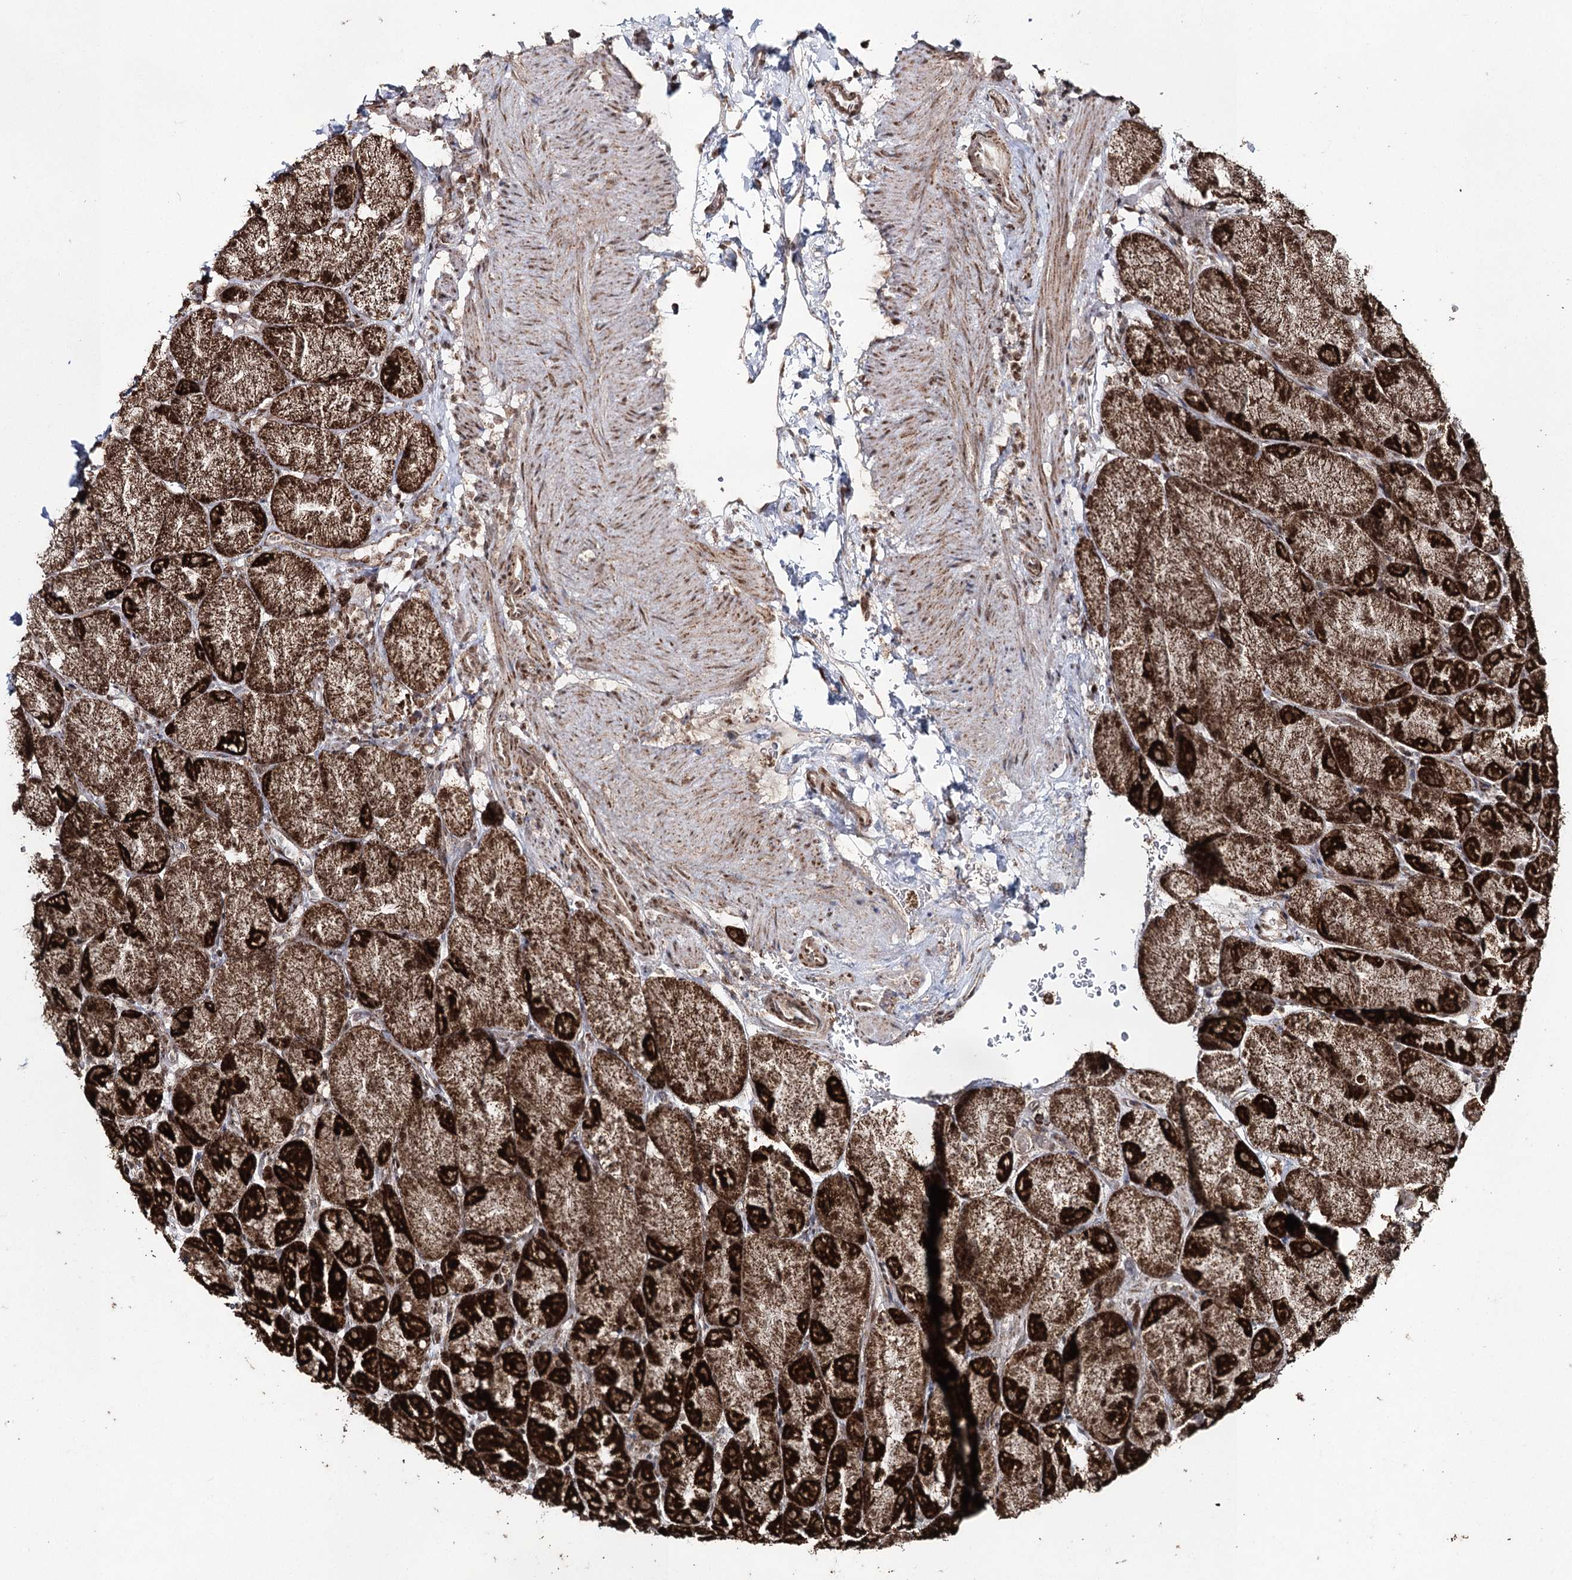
{"staining": {"intensity": "strong", "quantity": ">75%", "location": "cytoplasmic/membranous,nuclear"}, "tissue": "stomach", "cell_type": "Glandular cells", "image_type": "normal", "snomed": [{"axis": "morphology", "description": "Normal tissue, NOS"}, {"axis": "topography", "description": "Stomach, upper"}, {"axis": "topography", "description": "Stomach, lower"}], "caption": "DAB (3,3'-diaminobenzidine) immunohistochemical staining of normal human stomach shows strong cytoplasmic/membranous,nuclear protein staining in approximately >75% of glandular cells.", "gene": "PDHX", "patient": {"sex": "male", "age": 67}}